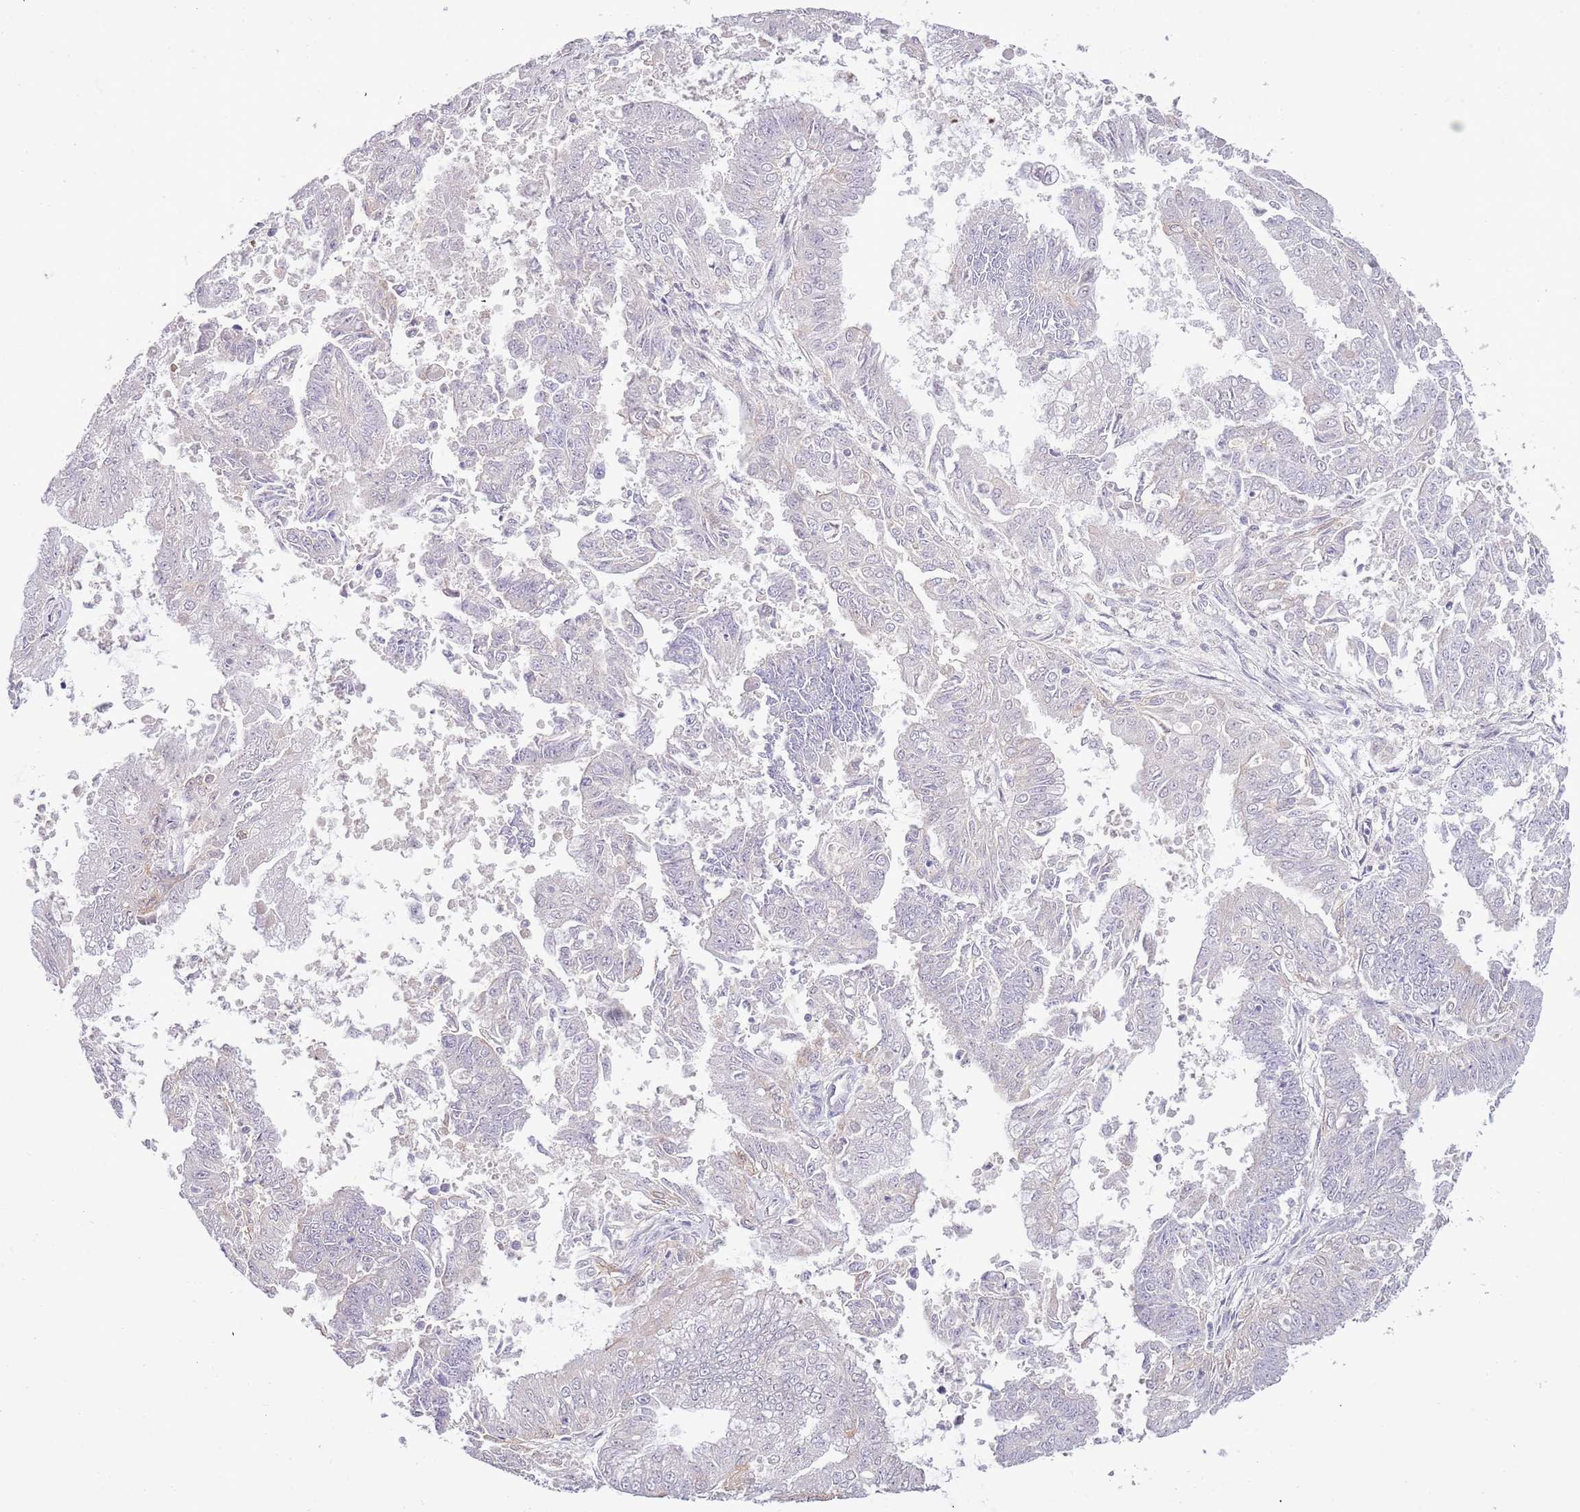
{"staining": {"intensity": "negative", "quantity": "none", "location": "none"}, "tissue": "endometrial cancer", "cell_type": "Tumor cells", "image_type": "cancer", "snomed": [{"axis": "morphology", "description": "Adenocarcinoma, NOS"}, {"axis": "topography", "description": "Endometrium"}], "caption": "Tumor cells are negative for brown protein staining in adenocarcinoma (endometrial).", "gene": "LIPJ", "patient": {"sex": "female", "age": 73}}